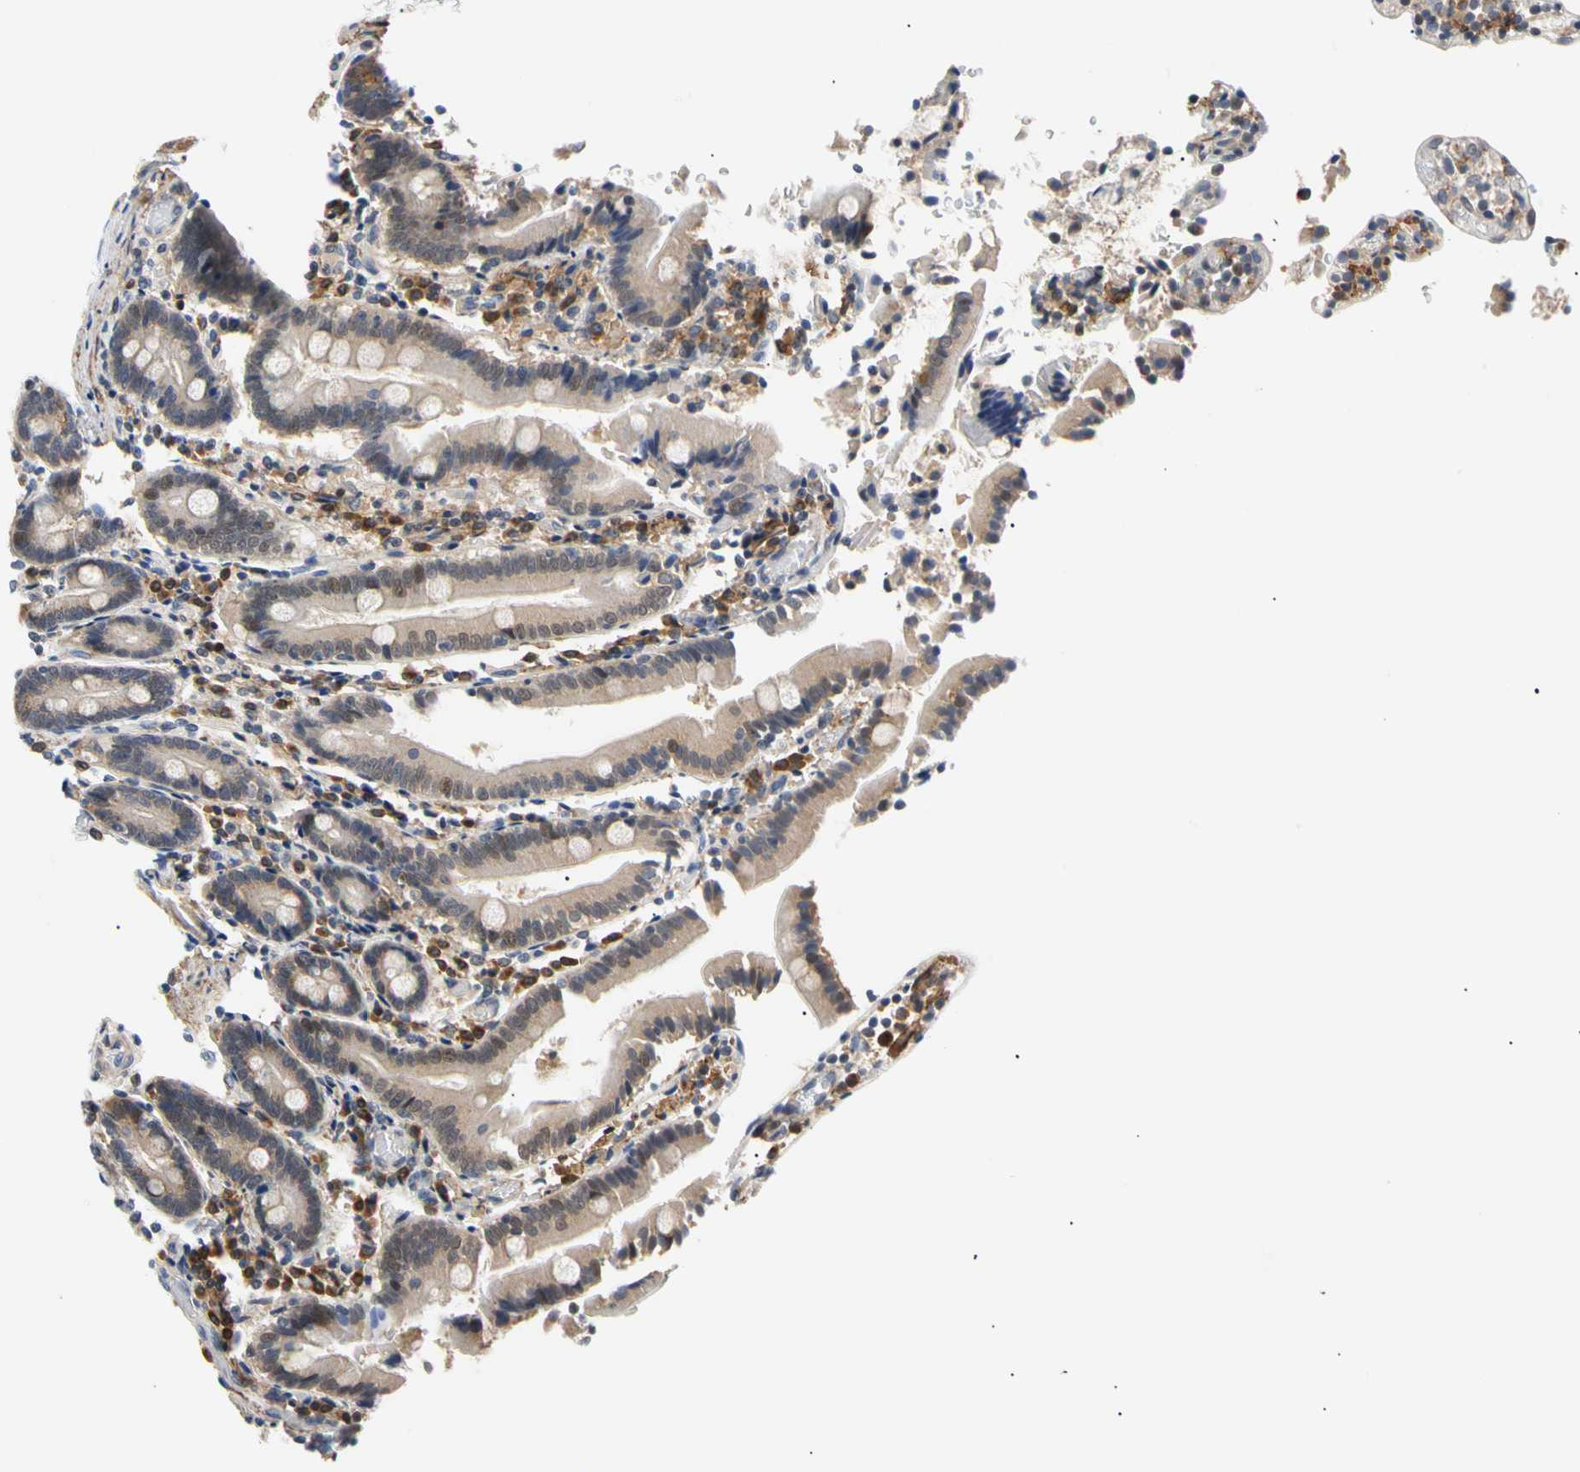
{"staining": {"intensity": "weak", "quantity": ">75%", "location": "cytoplasmic/membranous"}, "tissue": "duodenum", "cell_type": "Glandular cells", "image_type": "normal", "snomed": [{"axis": "morphology", "description": "Normal tissue, NOS"}, {"axis": "topography", "description": "Duodenum"}], "caption": "Unremarkable duodenum shows weak cytoplasmic/membranous staining in approximately >75% of glandular cells, visualized by immunohistochemistry. (Brightfield microscopy of DAB IHC at high magnification).", "gene": "SEC23B", "patient": {"sex": "female", "age": 53}}